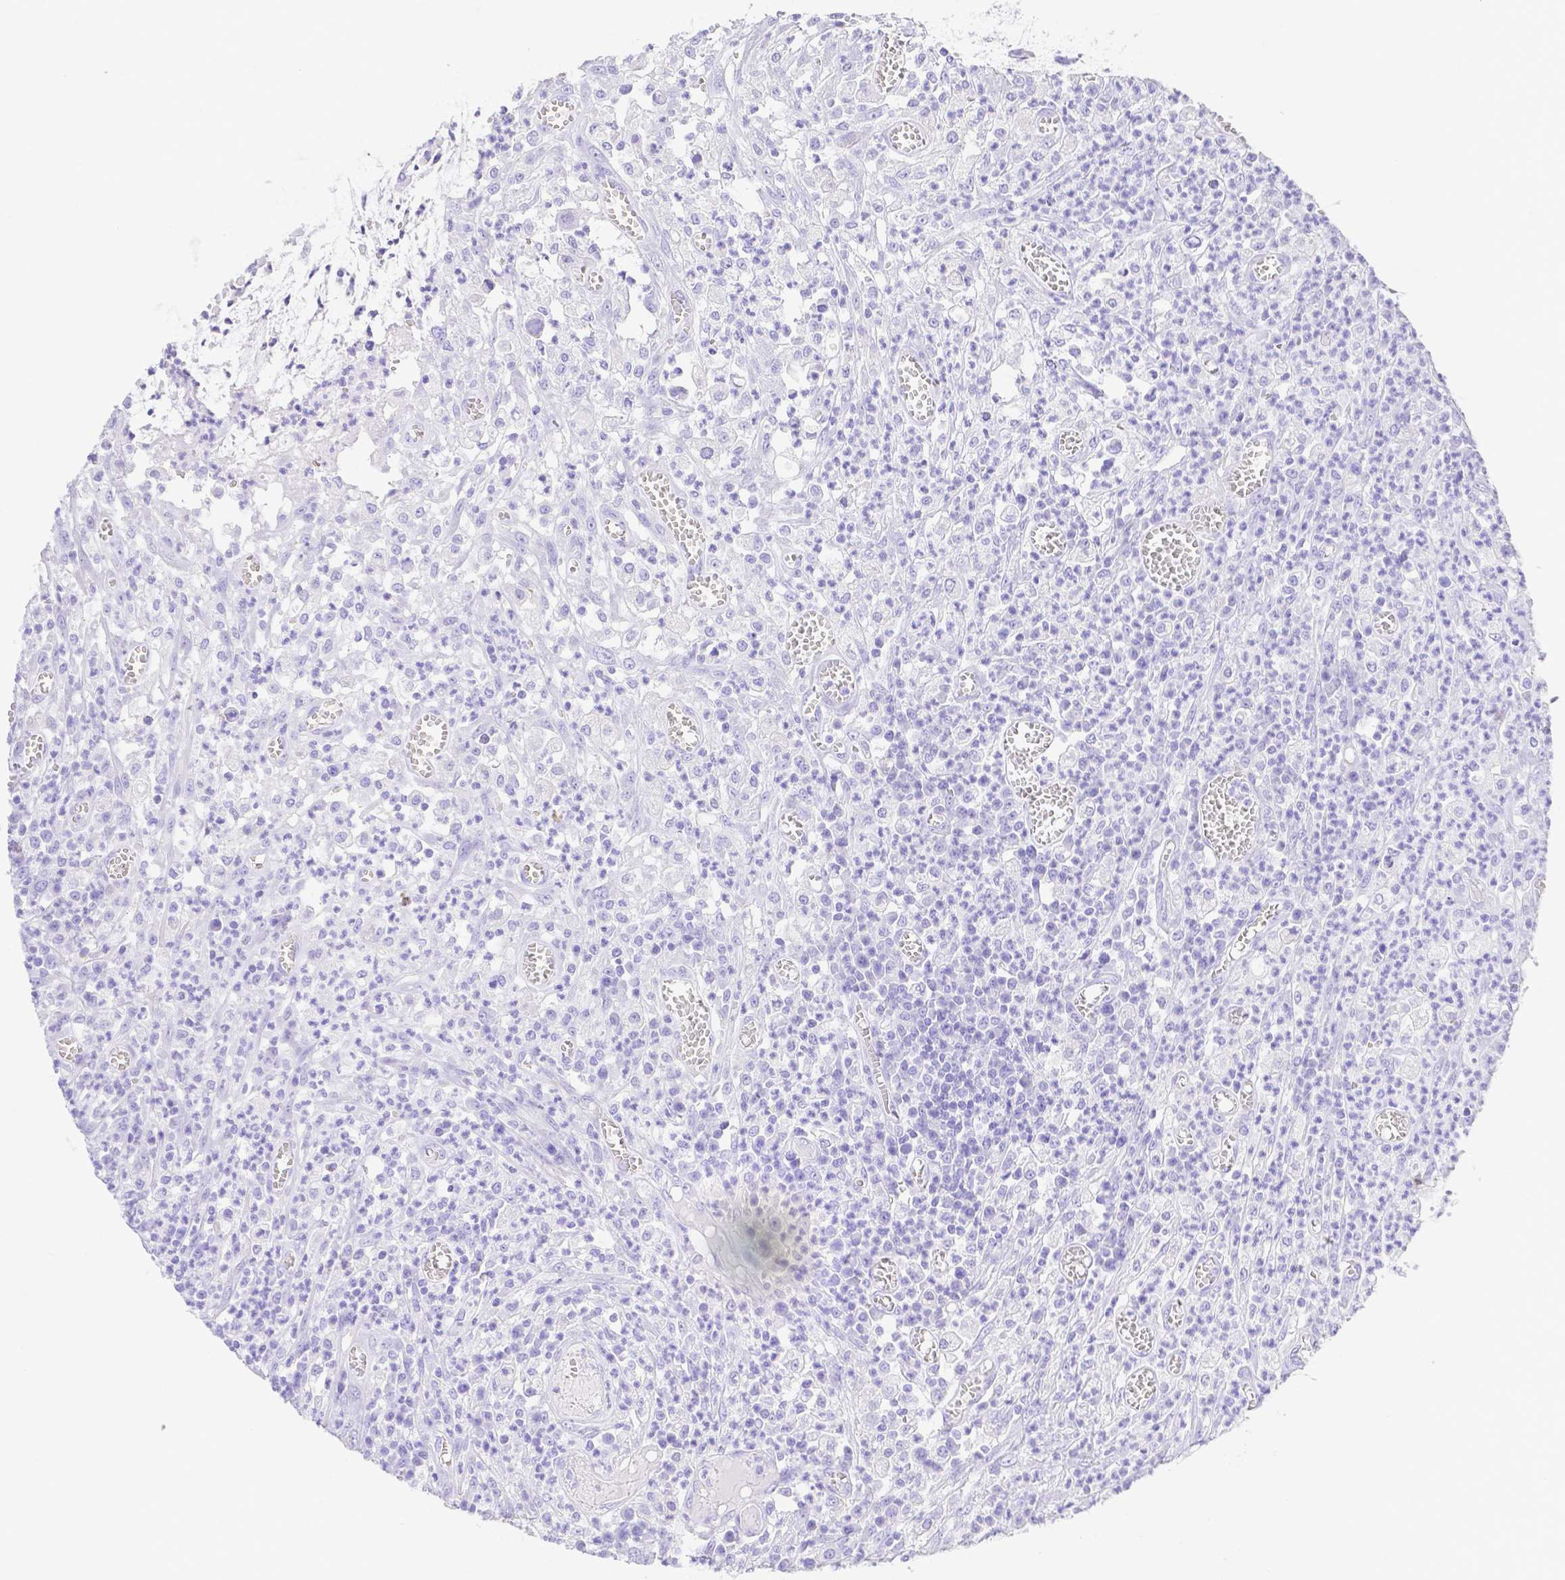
{"staining": {"intensity": "negative", "quantity": "none", "location": "none"}, "tissue": "colorectal cancer", "cell_type": "Tumor cells", "image_type": "cancer", "snomed": [{"axis": "morphology", "description": "Normal tissue, NOS"}, {"axis": "morphology", "description": "Adenocarcinoma, NOS"}, {"axis": "topography", "description": "Colon"}], "caption": "Immunohistochemistry (IHC) histopathology image of neoplastic tissue: adenocarcinoma (colorectal) stained with DAB (3,3'-diaminobenzidine) demonstrates no significant protein expression in tumor cells.", "gene": "SMR3A", "patient": {"sex": "male", "age": 65}}